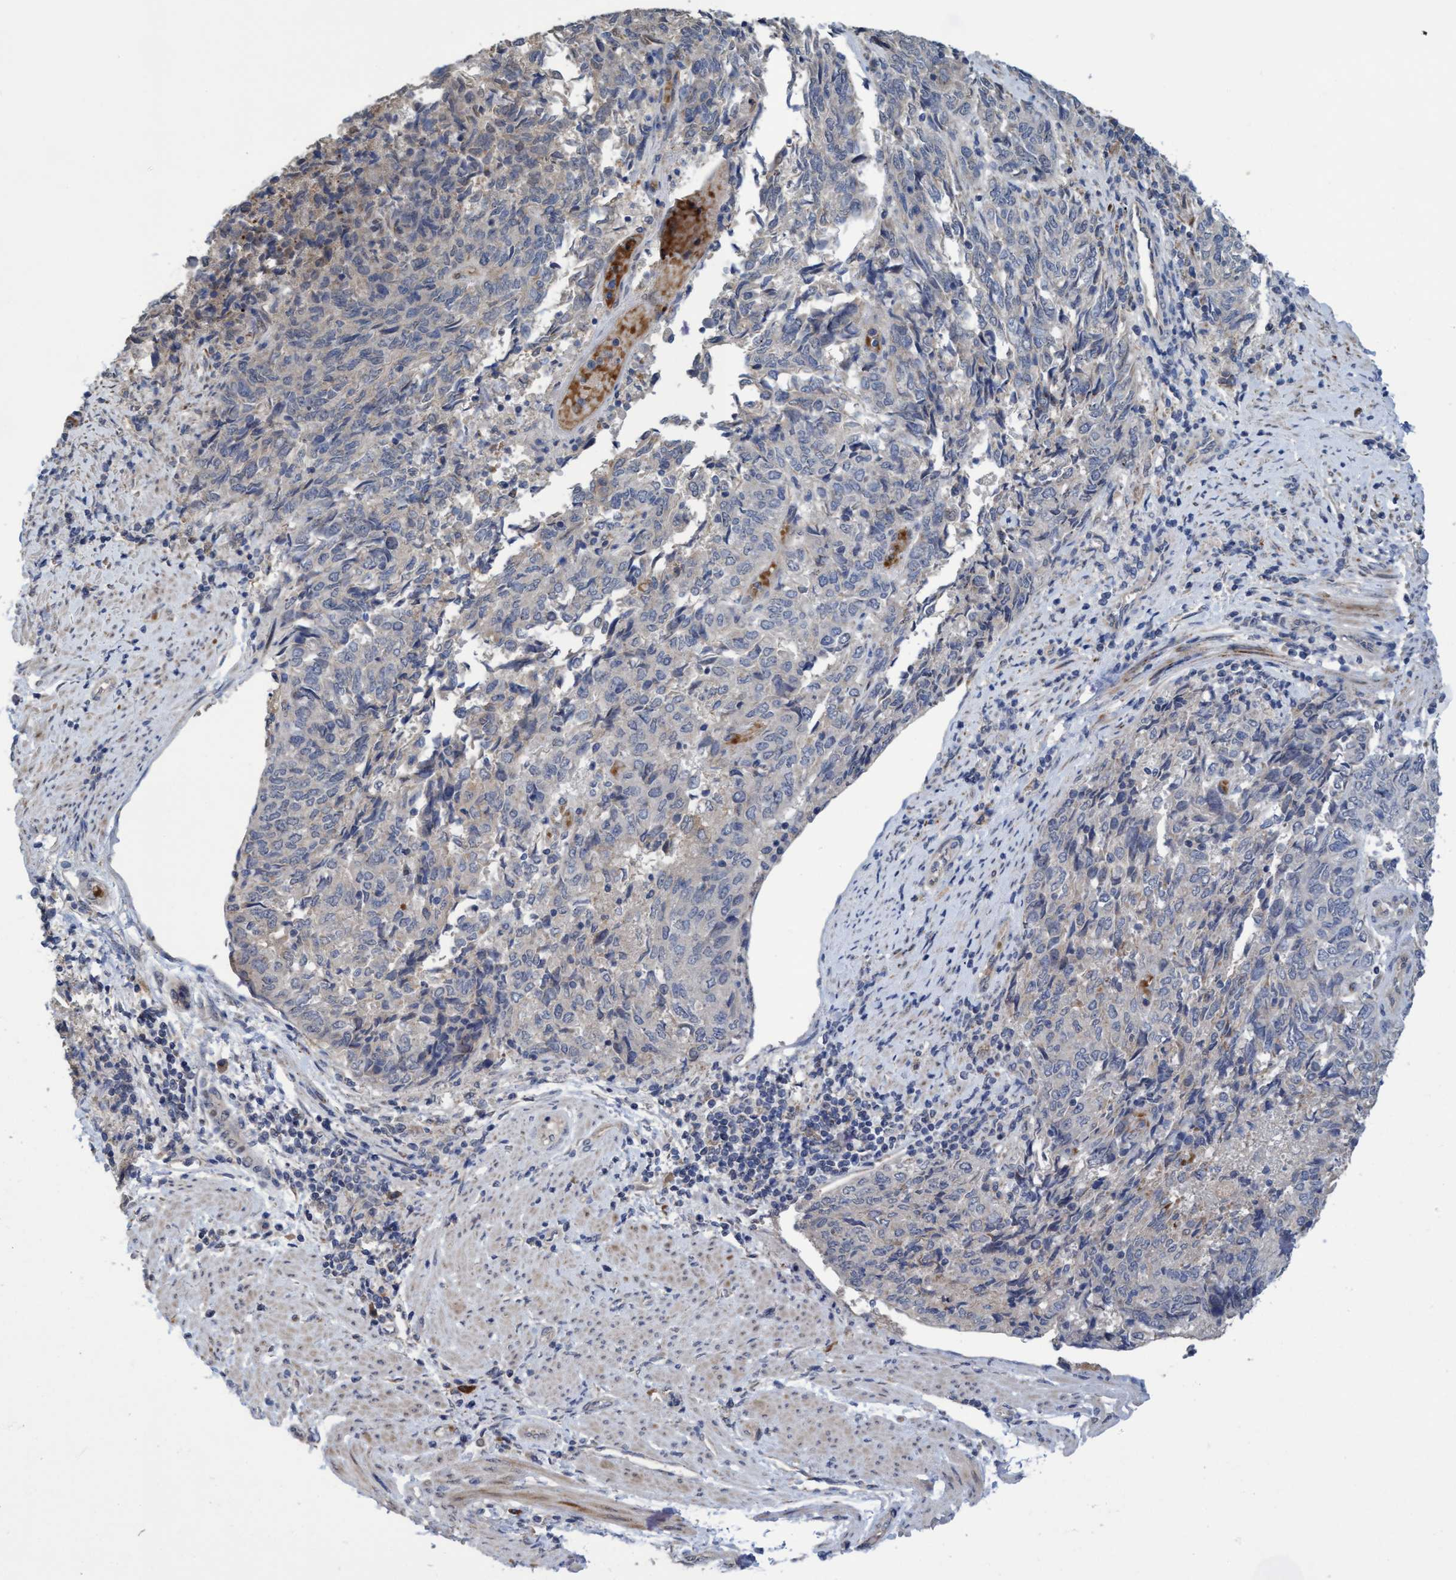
{"staining": {"intensity": "negative", "quantity": "none", "location": "none"}, "tissue": "endometrial cancer", "cell_type": "Tumor cells", "image_type": "cancer", "snomed": [{"axis": "morphology", "description": "Adenocarcinoma, NOS"}, {"axis": "topography", "description": "Endometrium"}], "caption": "There is no significant staining in tumor cells of endometrial adenocarcinoma.", "gene": "SEMA4D", "patient": {"sex": "female", "age": 80}}